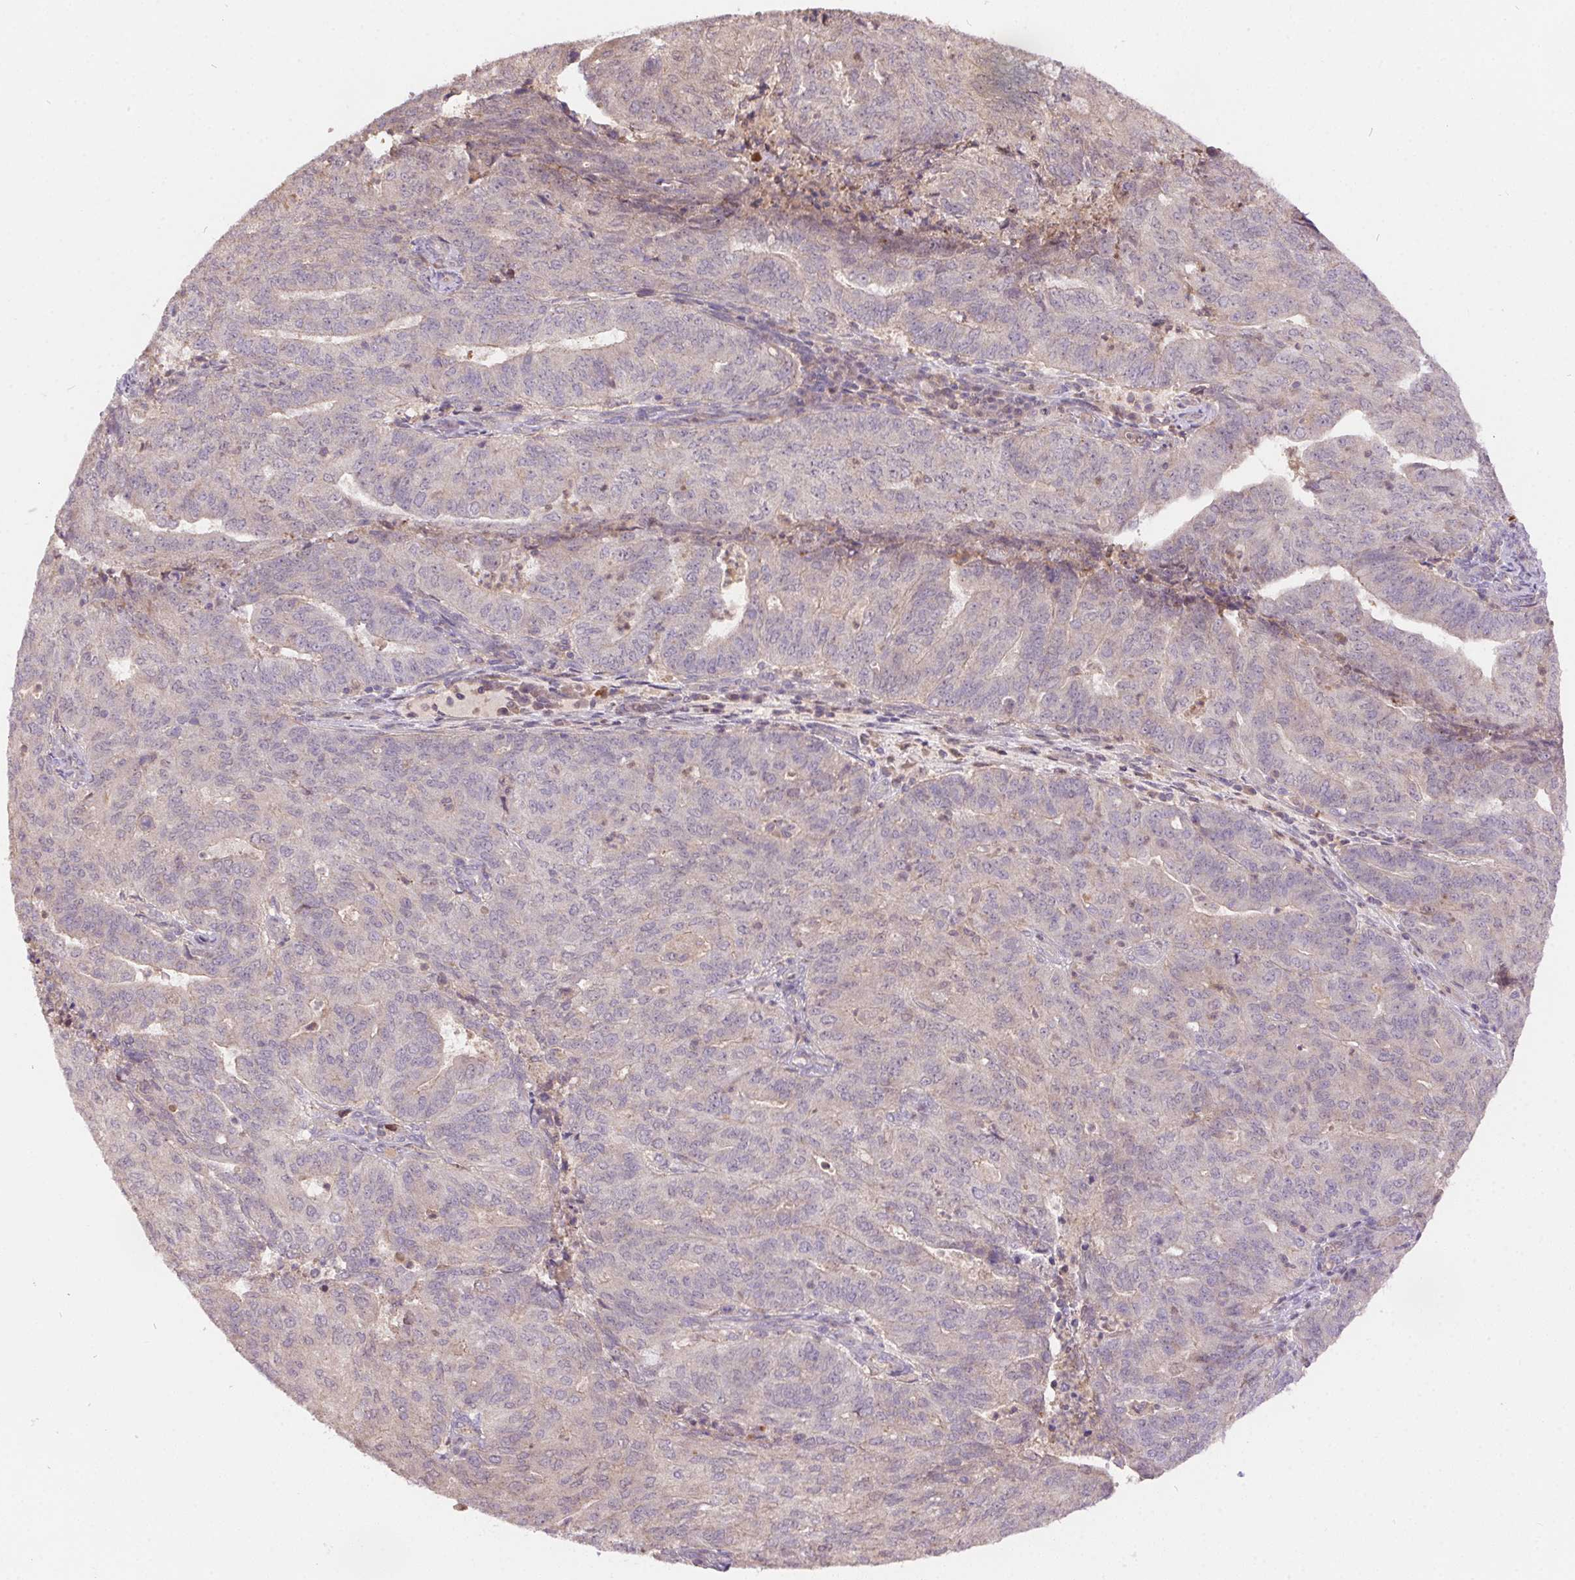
{"staining": {"intensity": "negative", "quantity": "none", "location": "none"}, "tissue": "endometrial cancer", "cell_type": "Tumor cells", "image_type": "cancer", "snomed": [{"axis": "morphology", "description": "Adenocarcinoma, NOS"}, {"axis": "topography", "description": "Endometrium"}], "caption": "There is no significant positivity in tumor cells of endometrial adenocarcinoma. (Stains: DAB (3,3'-diaminobenzidine) IHC with hematoxylin counter stain, Microscopy: brightfield microscopy at high magnification).", "gene": "NUDT16", "patient": {"sex": "female", "age": 82}}